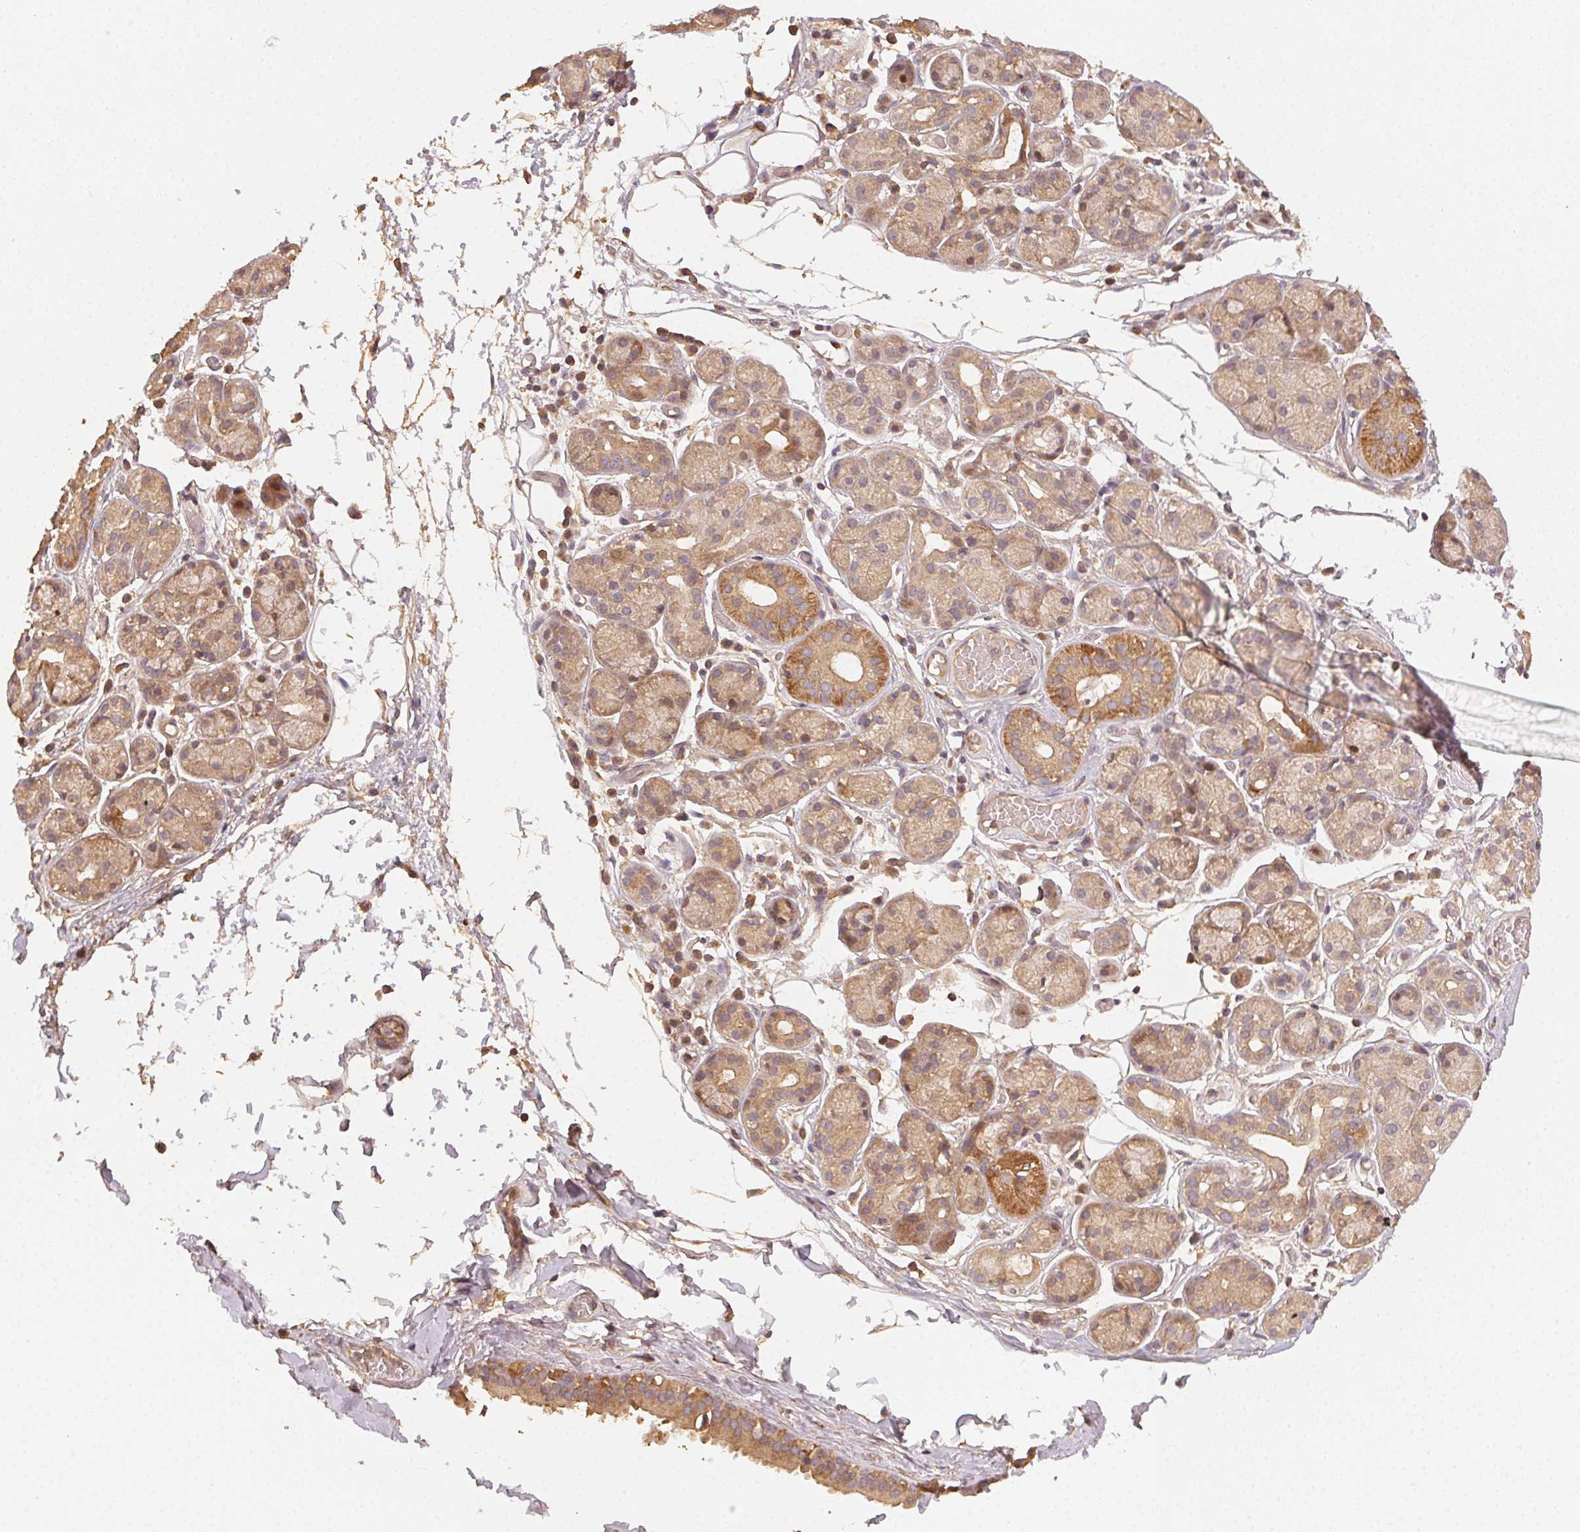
{"staining": {"intensity": "moderate", "quantity": "25%-75%", "location": "cytoplasmic/membranous"}, "tissue": "salivary gland", "cell_type": "Glandular cells", "image_type": "normal", "snomed": [{"axis": "morphology", "description": "Normal tissue, NOS"}, {"axis": "topography", "description": "Salivary gland"}, {"axis": "topography", "description": "Peripheral nerve tissue"}], "caption": "Immunohistochemical staining of normal salivary gland reveals medium levels of moderate cytoplasmic/membranous expression in about 25%-75% of glandular cells.", "gene": "RALA", "patient": {"sex": "male", "age": 71}}